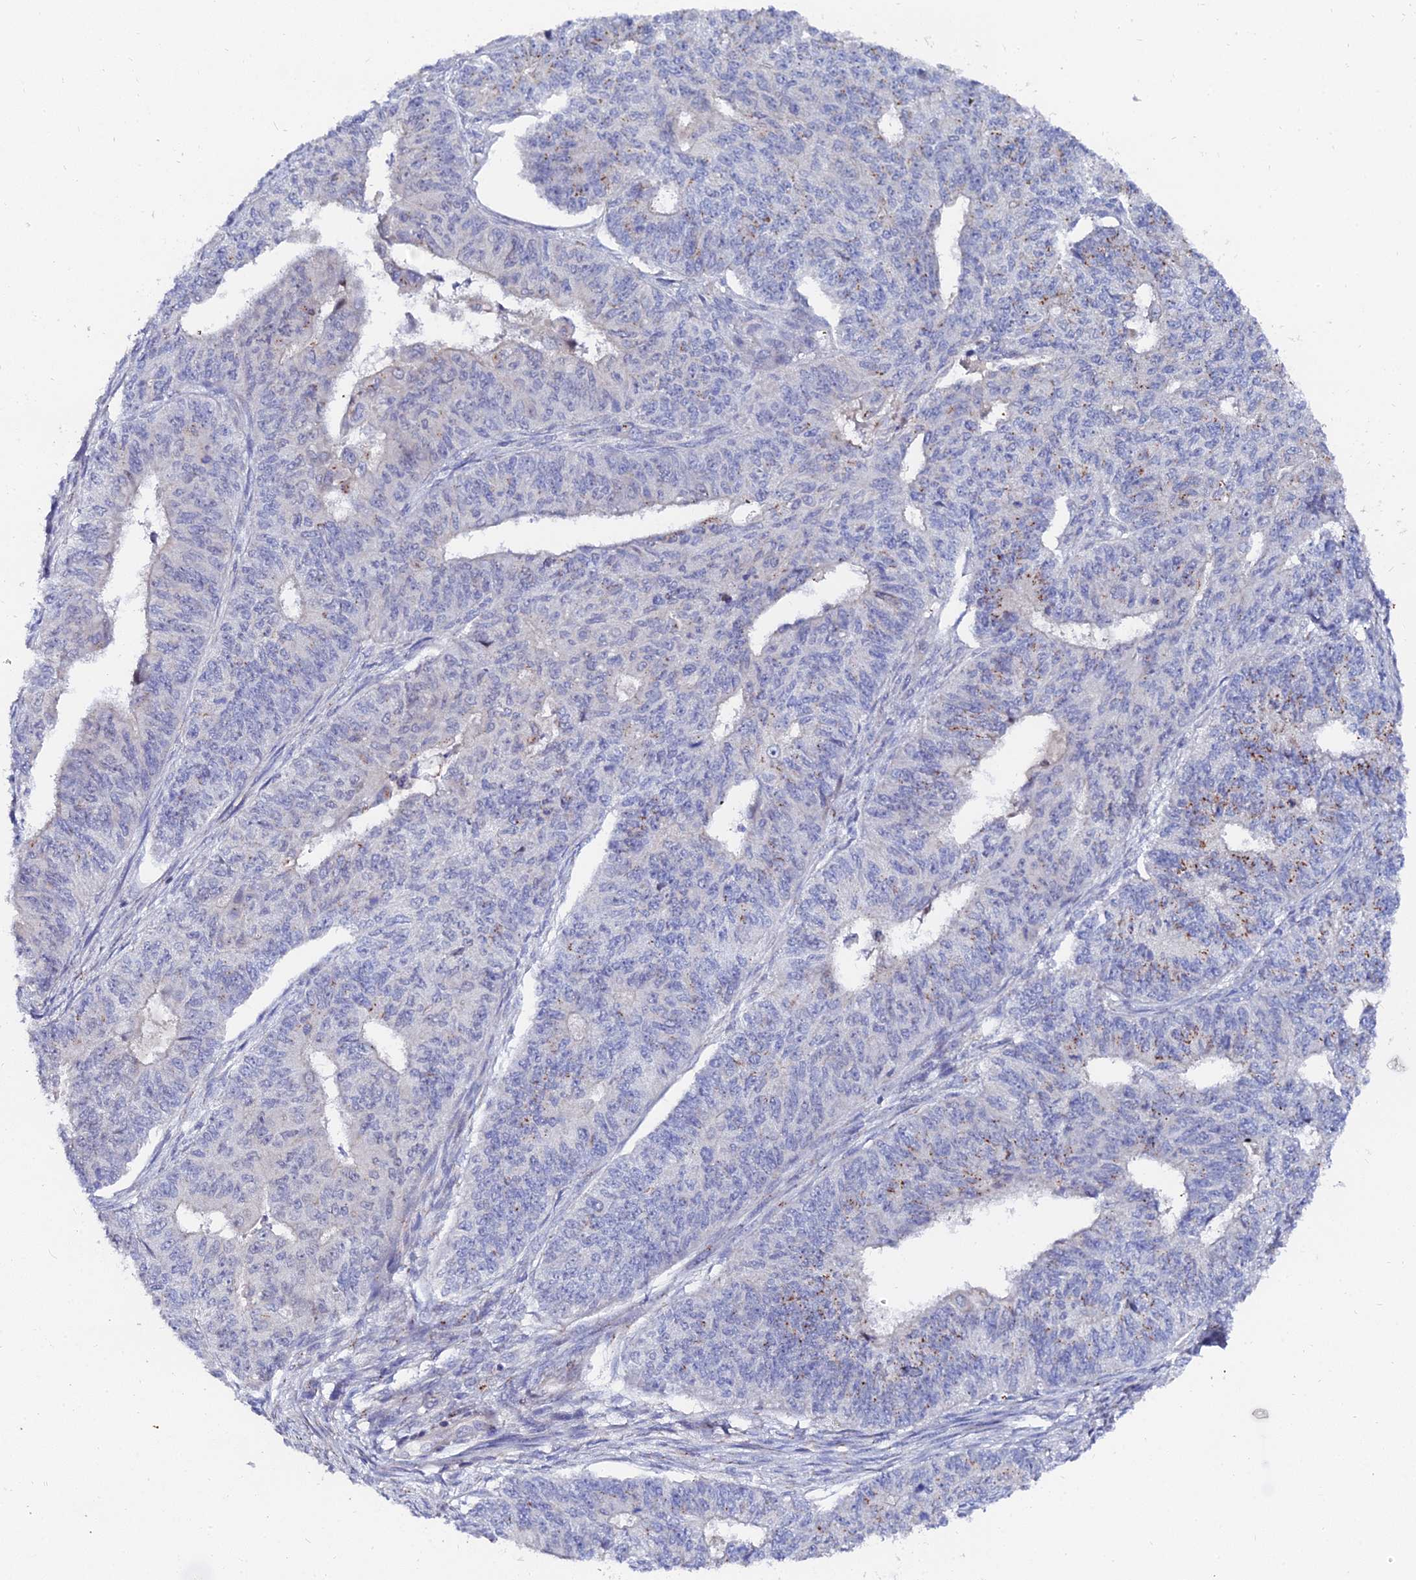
{"staining": {"intensity": "moderate", "quantity": "<25%", "location": "cytoplasmic/membranous"}, "tissue": "endometrial cancer", "cell_type": "Tumor cells", "image_type": "cancer", "snomed": [{"axis": "morphology", "description": "Adenocarcinoma, NOS"}, {"axis": "topography", "description": "Endometrium"}], "caption": "Endometrial cancer stained with a protein marker shows moderate staining in tumor cells.", "gene": "BORCS8", "patient": {"sex": "female", "age": 32}}